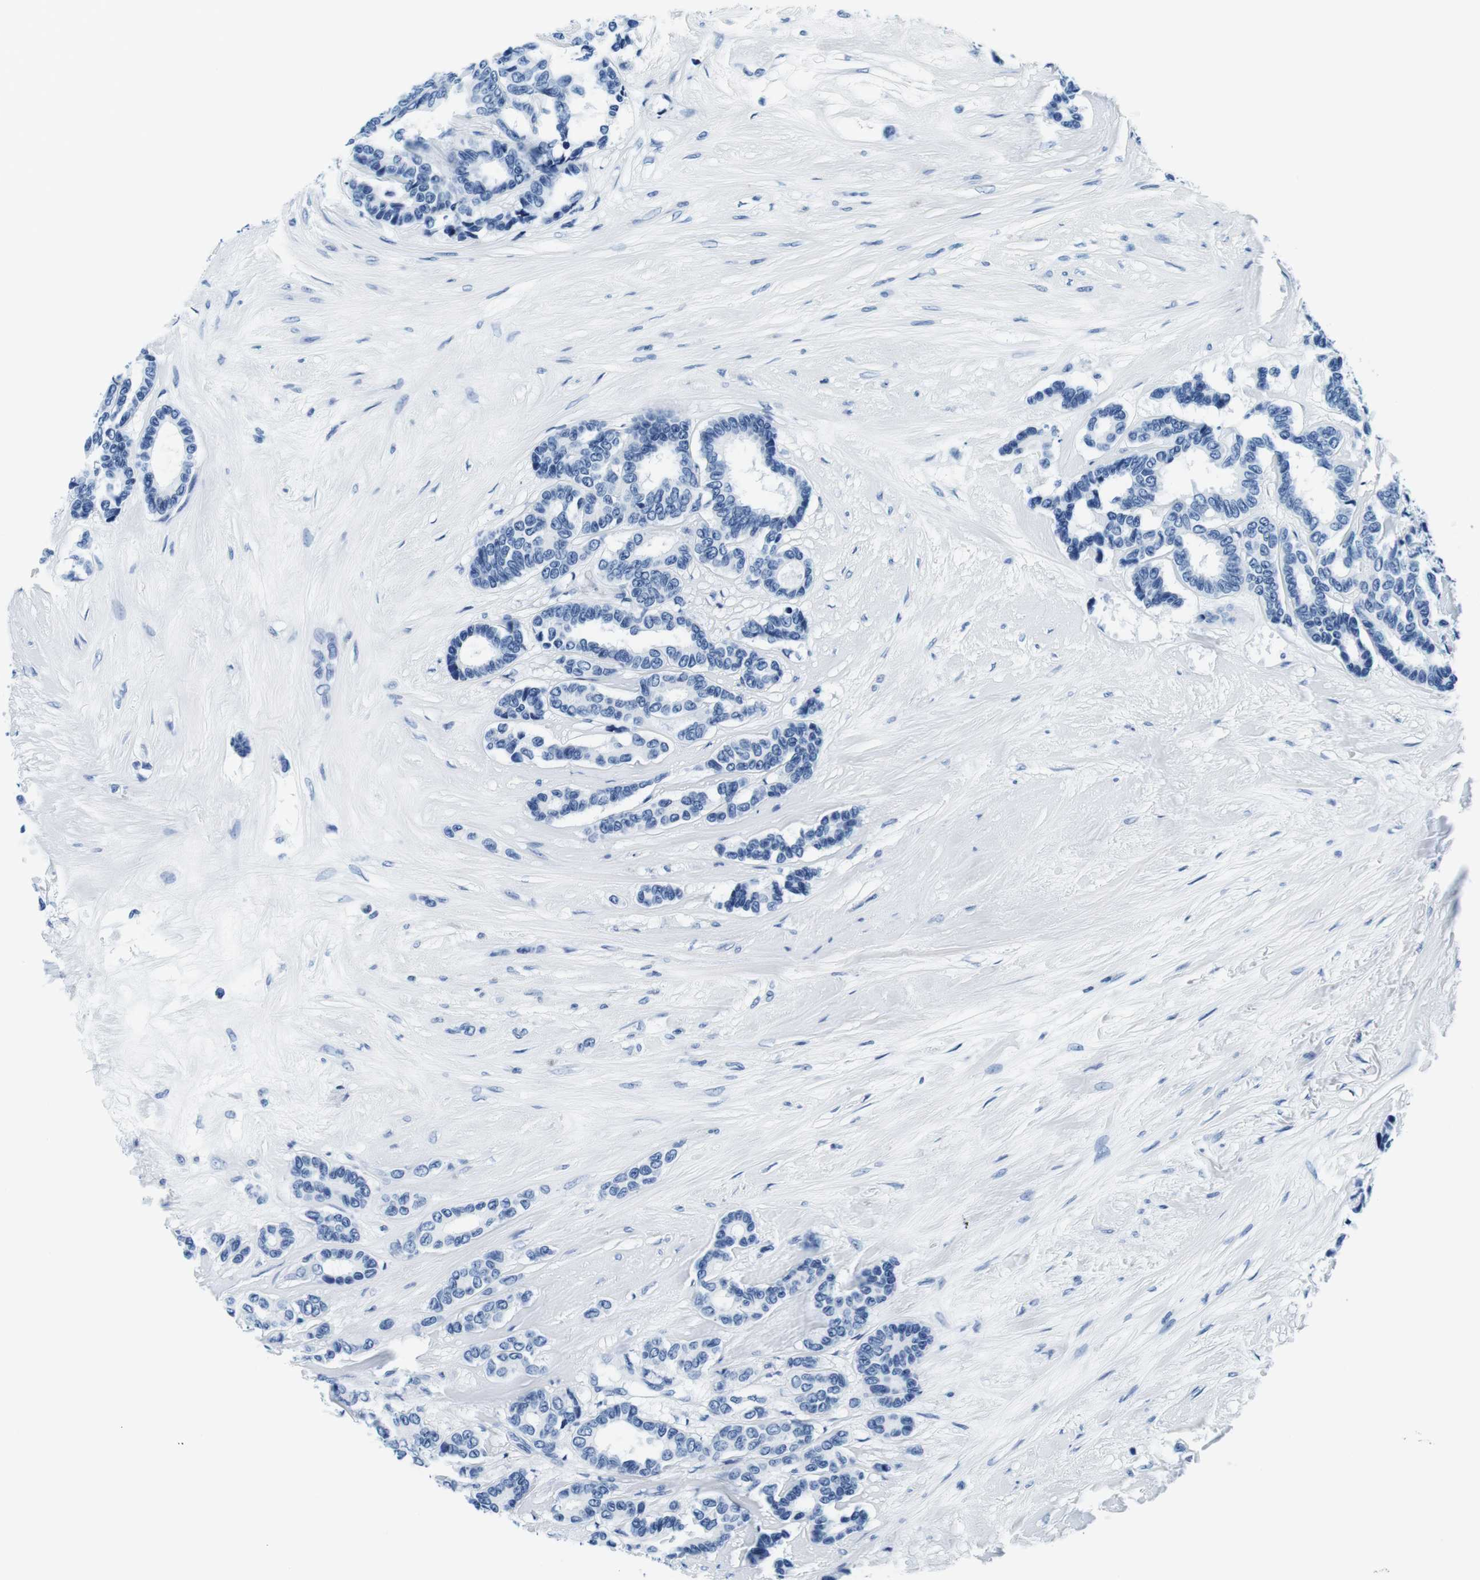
{"staining": {"intensity": "negative", "quantity": "none", "location": "none"}, "tissue": "breast cancer", "cell_type": "Tumor cells", "image_type": "cancer", "snomed": [{"axis": "morphology", "description": "Duct carcinoma"}, {"axis": "topography", "description": "Breast"}], "caption": "IHC micrograph of intraductal carcinoma (breast) stained for a protein (brown), which reveals no staining in tumor cells. The staining was performed using DAB (3,3'-diaminobenzidine) to visualize the protein expression in brown, while the nuclei were stained in blue with hematoxylin (Magnification: 20x).", "gene": "ELANE", "patient": {"sex": "female", "age": 87}}